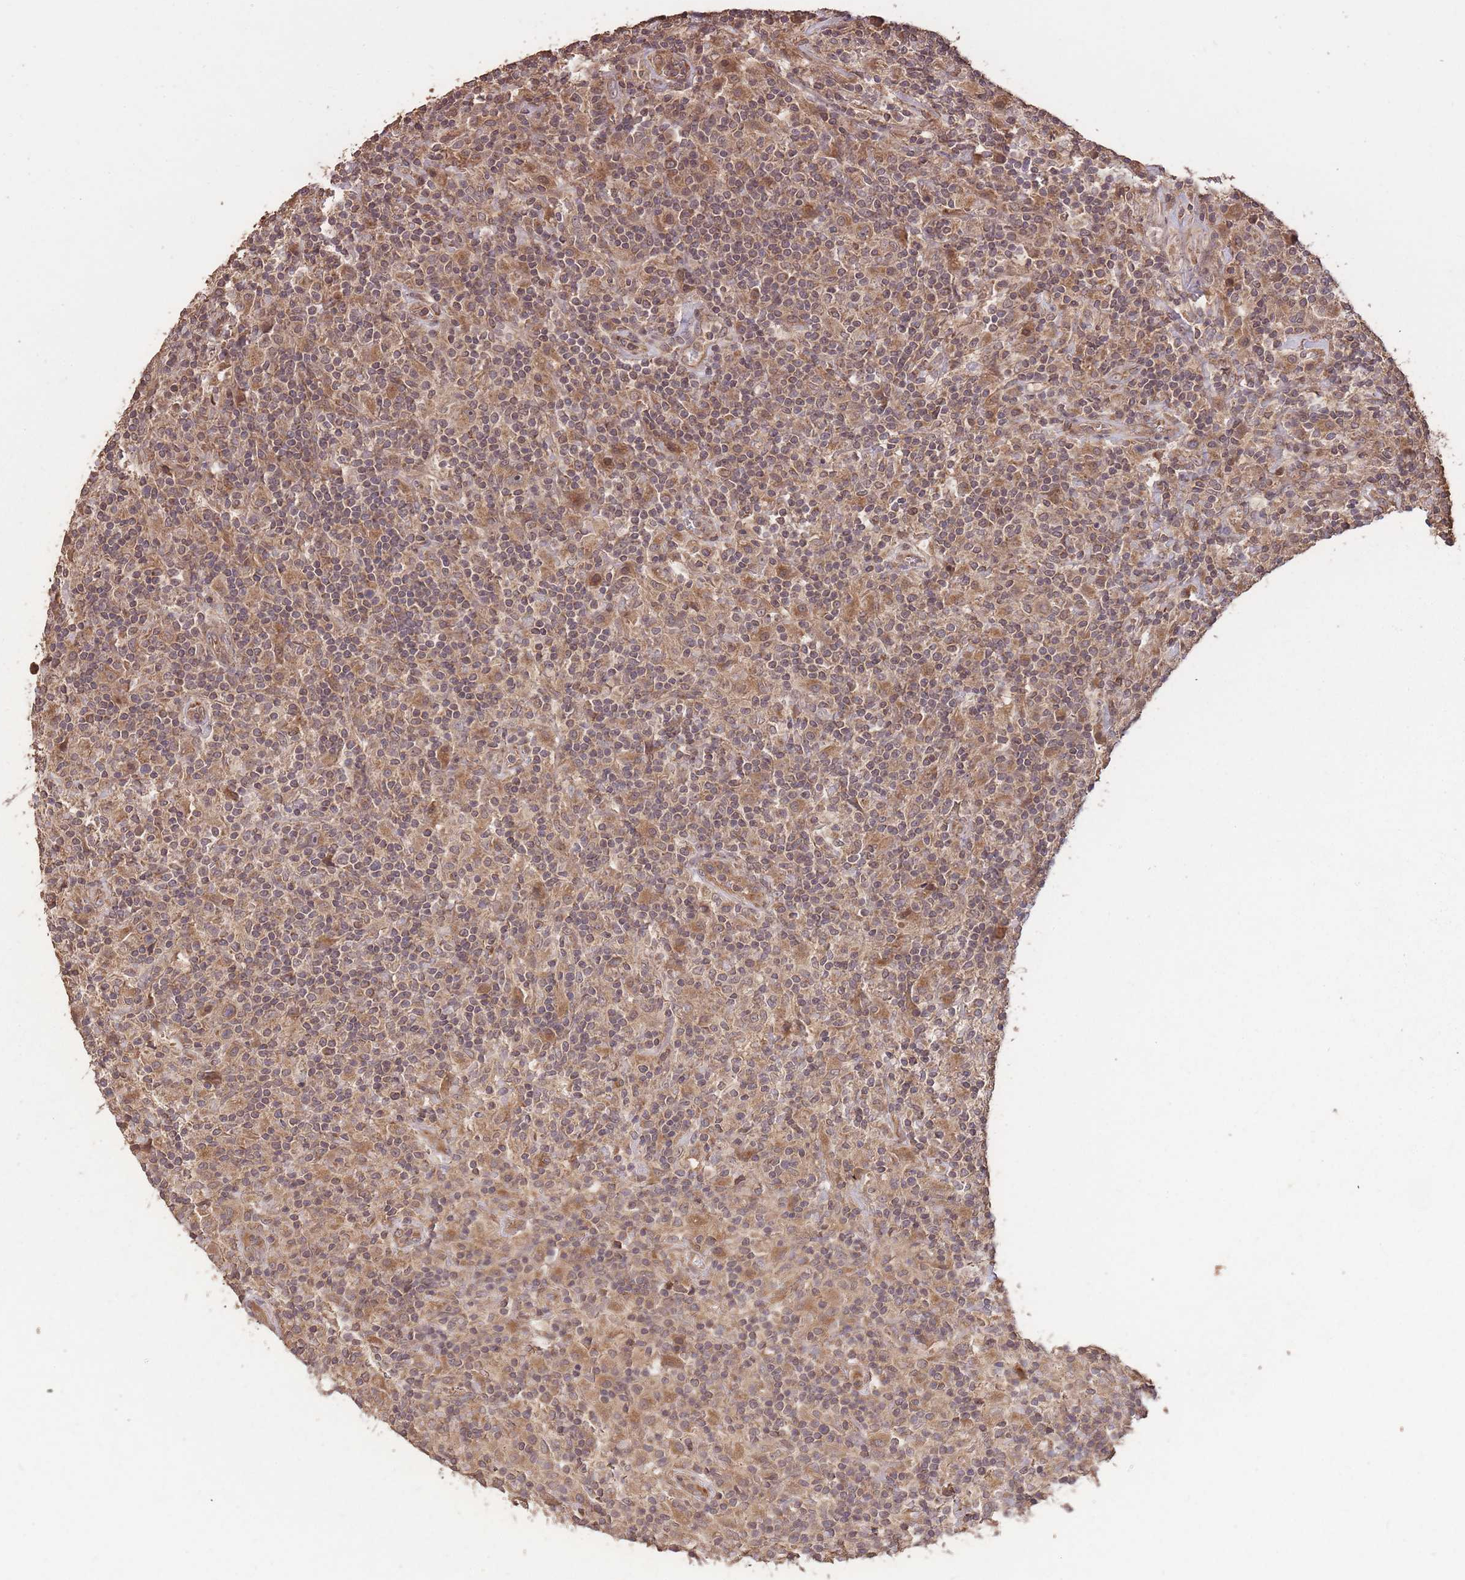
{"staining": {"intensity": "moderate", "quantity": ">75%", "location": "cytoplasmic/membranous"}, "tissue": "lymphoma", "cell_type": "Tumor cells", "image_type": "cancer", "snomed": [{"axis": "morphology", "description": "Hodgkin's disease, NOS"}, {"axis": "topography", "description": "Lymph node"}], "caption": "Immunohistochemical staining of Hodgkin's disease displays medium levels of moderate cytoplasmic/membranous expression in about >75% of tumor cells.", "gene": "ERBB3", "patient": {"sex": "male", "age": 70}}